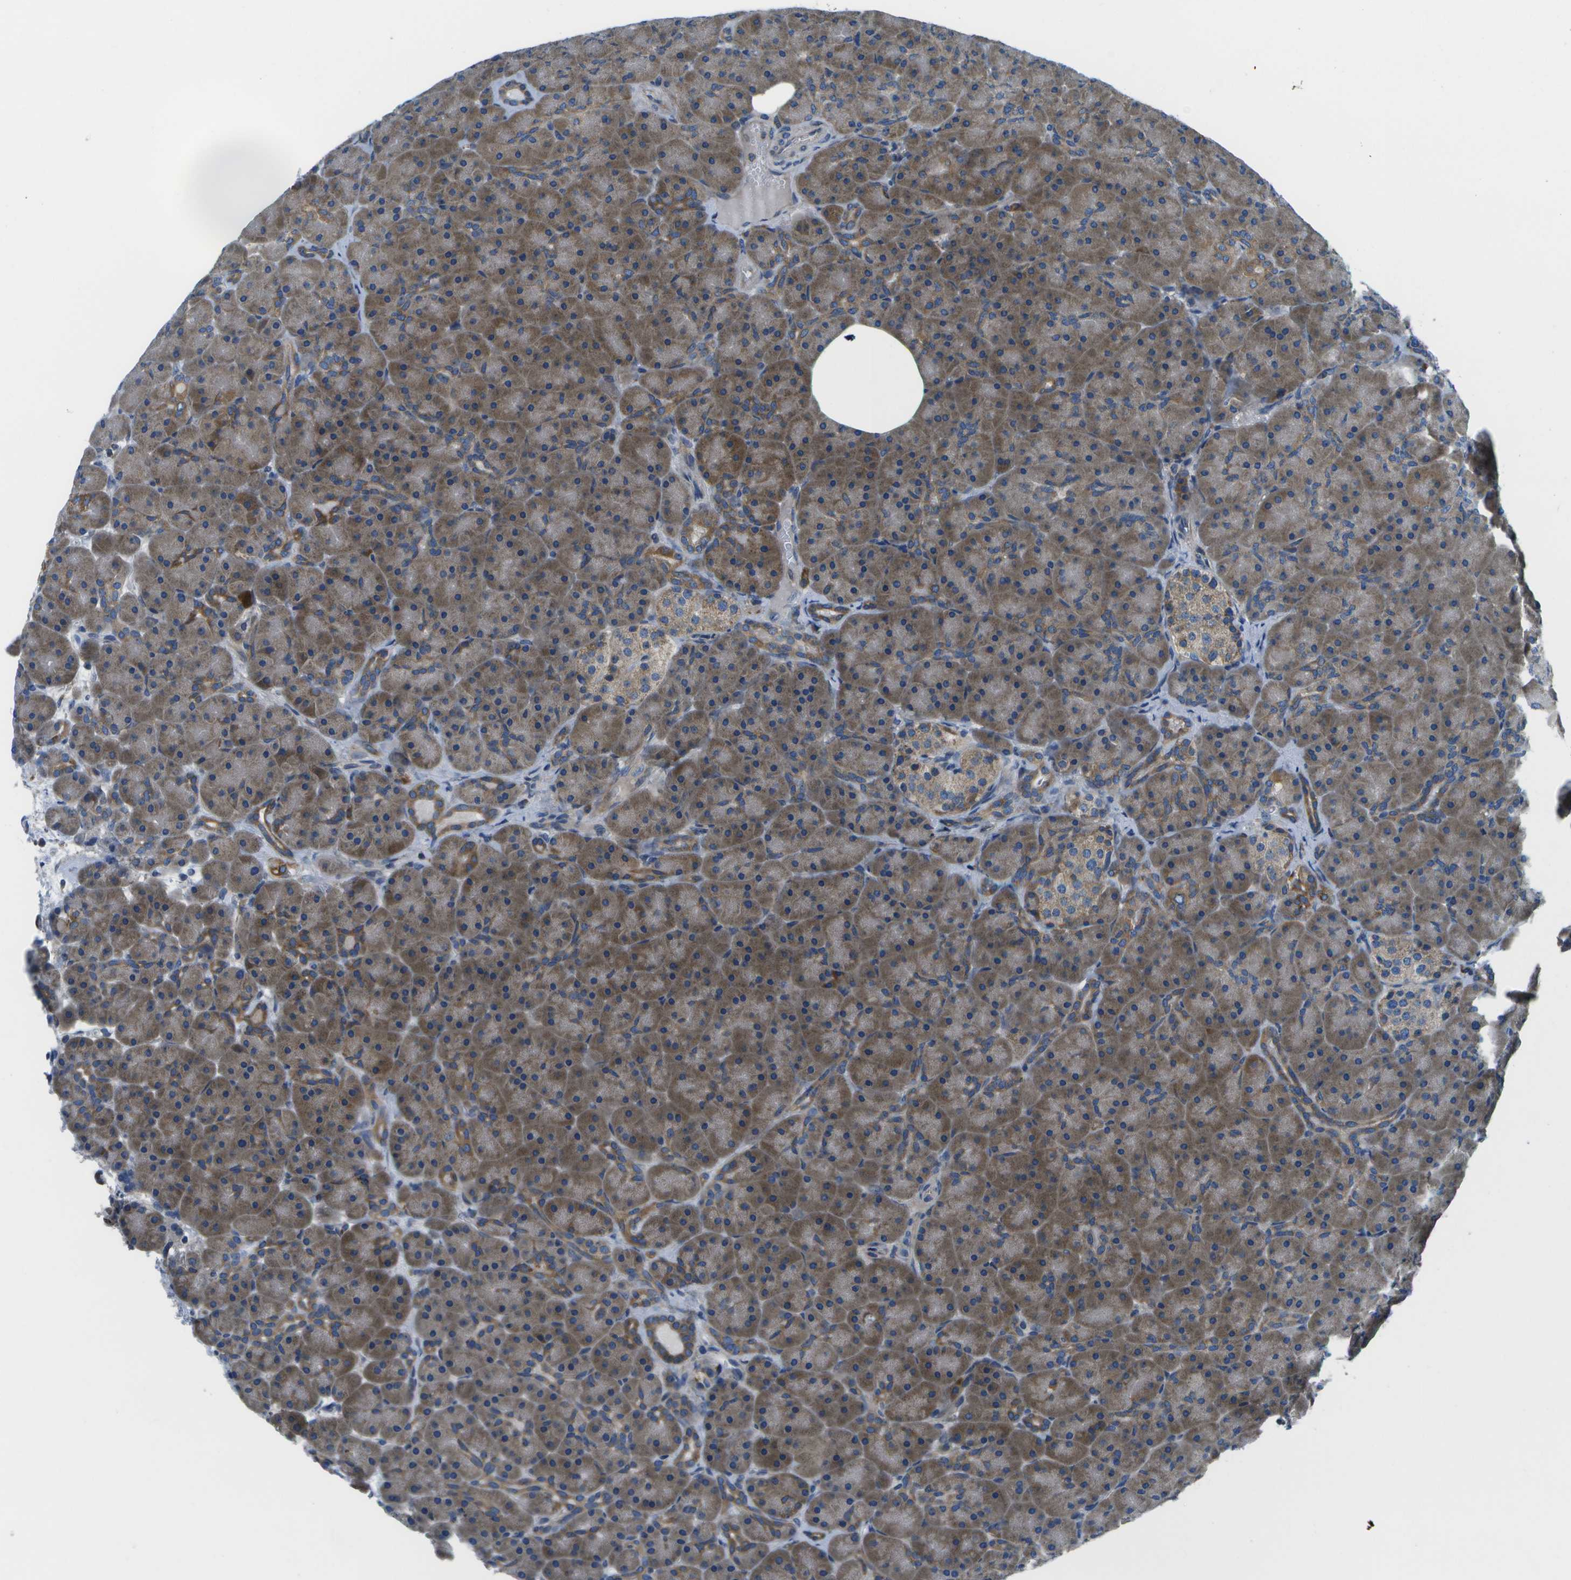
{"staining": {"intensity": "moderate", "quantity": ">75%", "location": "cytoplasmic/membranous"}, "tissue": "pancreas", "cell_type": "Exocrine glandular cells", "image_type": "normal", "snomed": [{"axis": "morphology", "description": "Normal tissue, NOS"}, {"axis": "topography", "description": "Pancreas"}], "caption": "Brown immunohistochemical staining in unremarkable pancreas exhibits moderate cytoplasmic/membranous positivity in approximately >75% of exocrine glandular cells. (DAB (3,3'-diaminobenzidine) = brown stain, brightfield microscopy at high magnification).", "gene": "GDF5", "patient": {"sex": "male", "age": 66}}